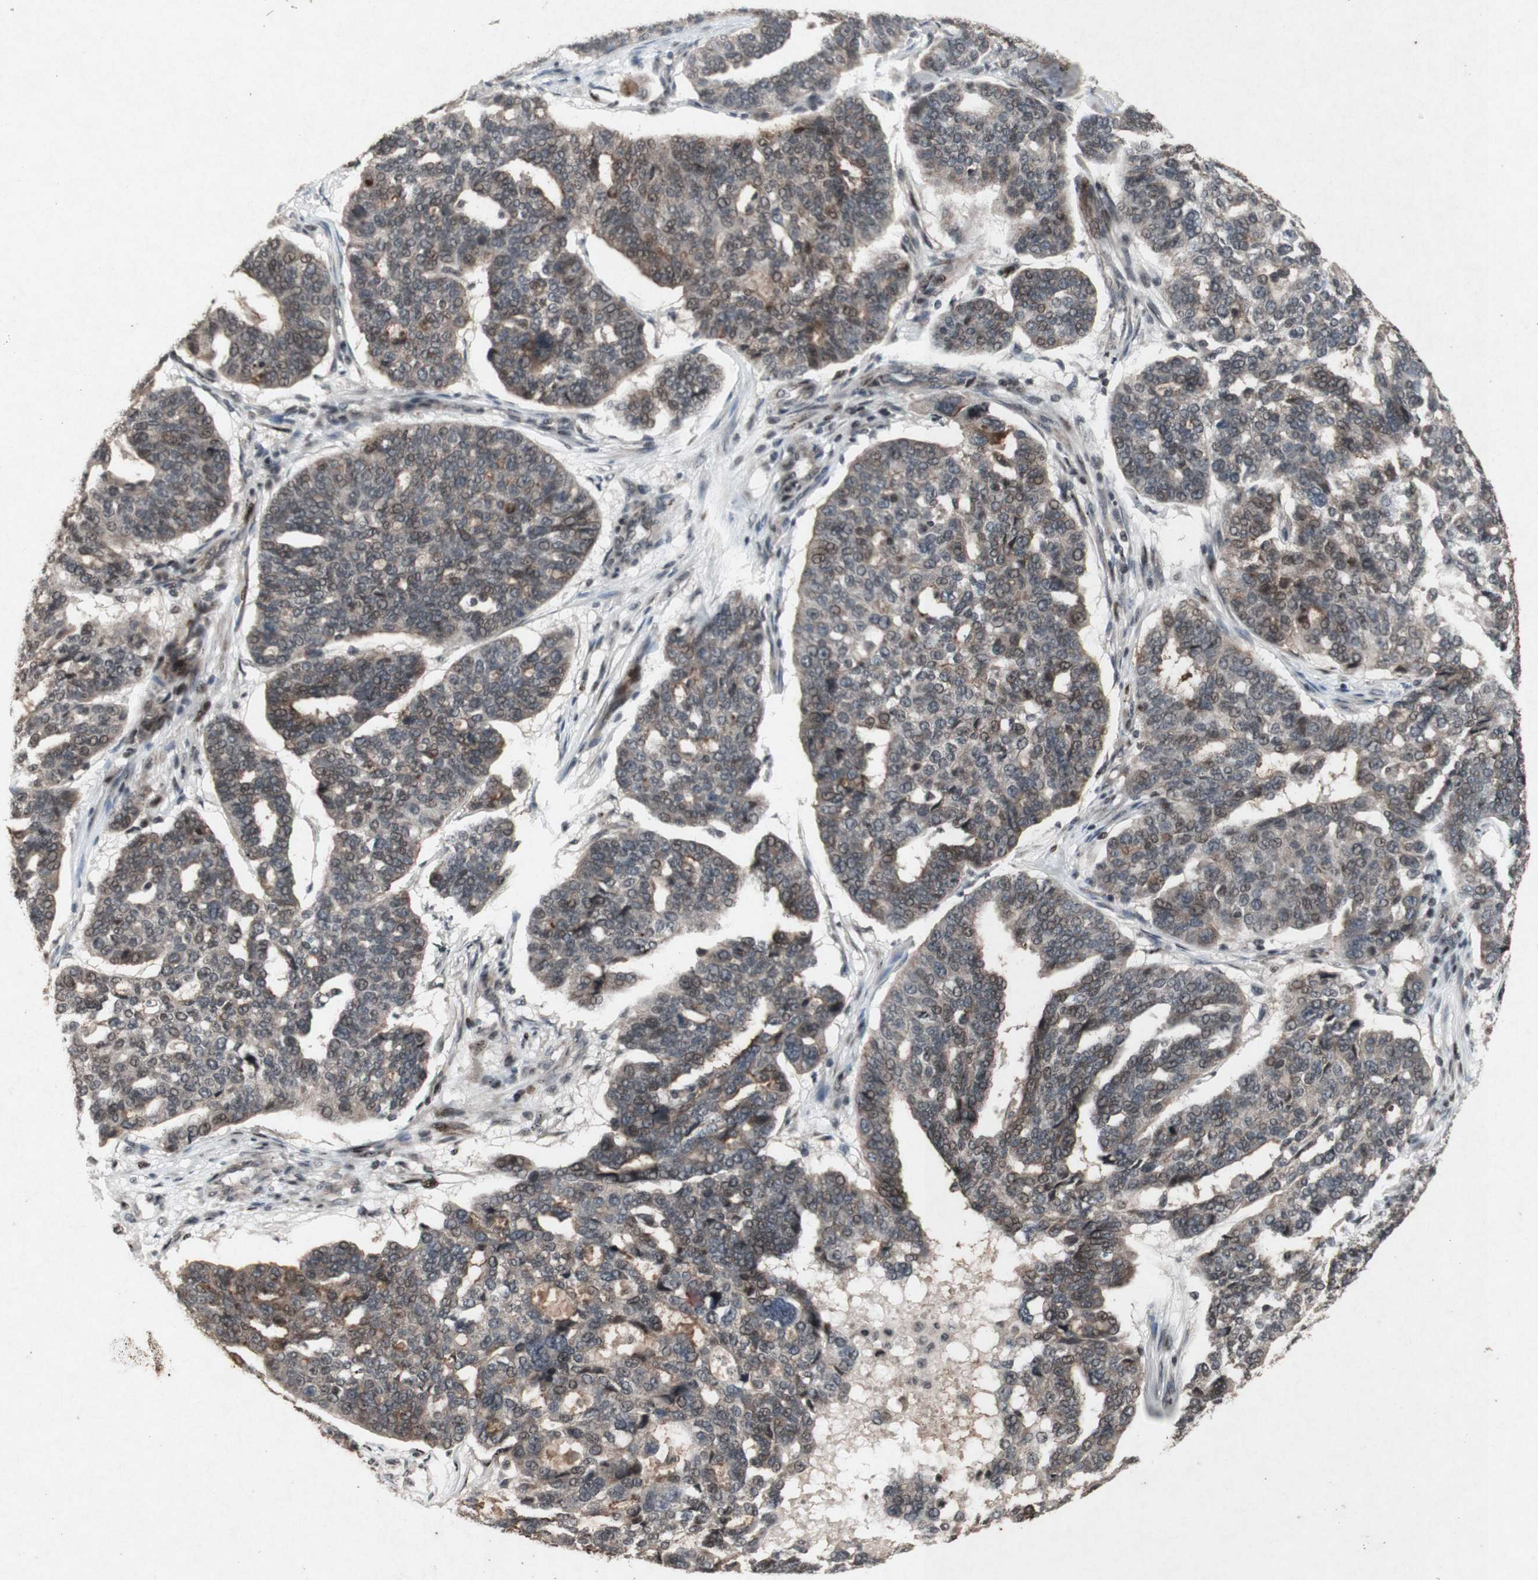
{"staining": {"intensity": "weak", "quantity": "25%-75%", "location": "cytoplasmic/membranous,nuclear"}, "tissue": "ovarian cancer", "cell_type": "Tumor cells", "image_type": "cancer", "snomed": [{"axis": "morphology", "description": "Cystadenocarcinoma, serous, NOS"}, {"axis": "topography", "description": "Ovary"}], "caption": "Serous cystadenocarcinoma (ovarian) was stained to show a protein in brown. There is low levels of weak cytoplasmic/membranous and nuclear expression in about 25%-75% of tumor cells.", "gene": "PLXNA1", "patient": {"sex": "female", "age": 59}}